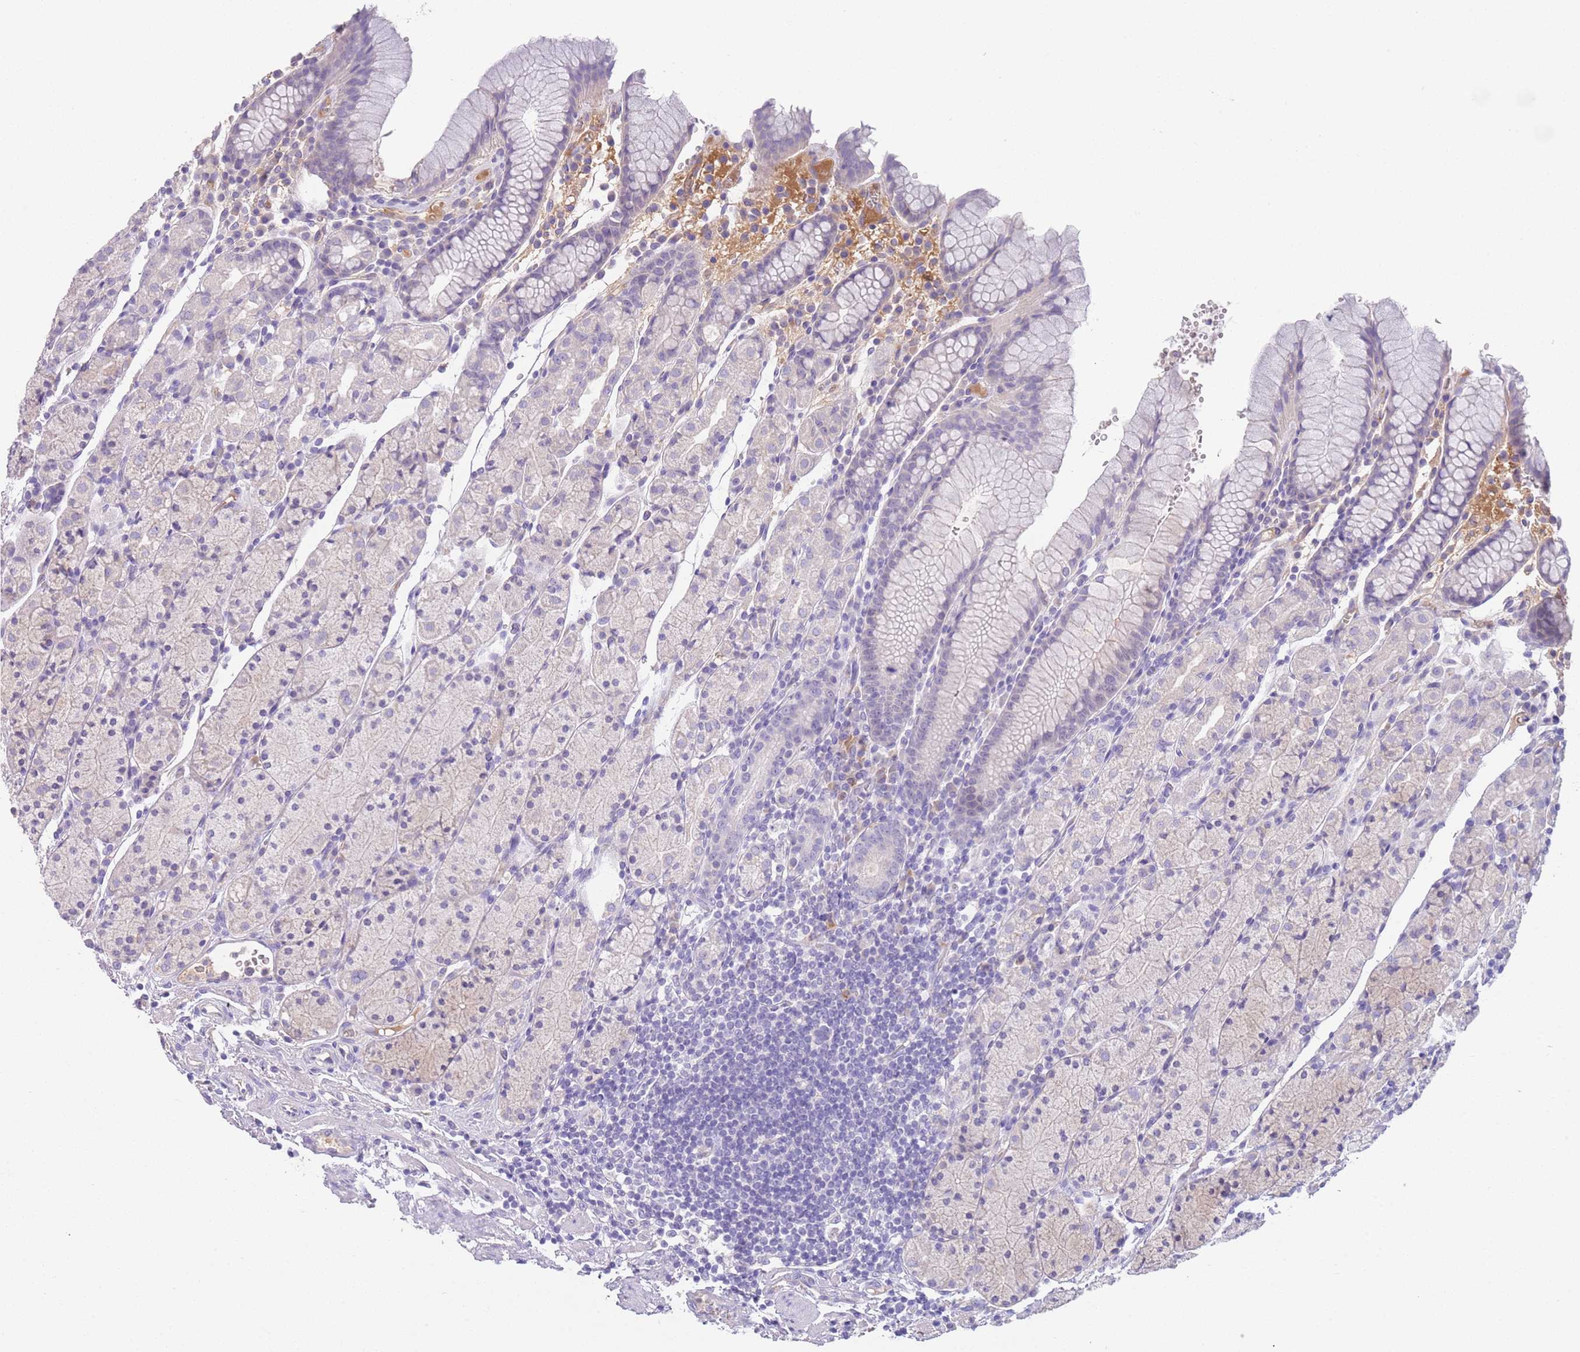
{"staining": {"intensity": "negative", "quantity": "none", "location": "none"}, "tissue": "stomach", "cell_type": "Glandular cells", "image_type": "normal", "snomed": [{"axis": "morphology", "description": "Normal tissue, NOS"}, {"axis": "topography", "description": "Stomach, upper"}, {"axis": "topography", "description": "Stomach"}], "caption": "The photomicrograph displays no significant staining in glandular cells of stomach.", "gene": "IGFL4", "patient": {"sex": "male", "age": 62}}